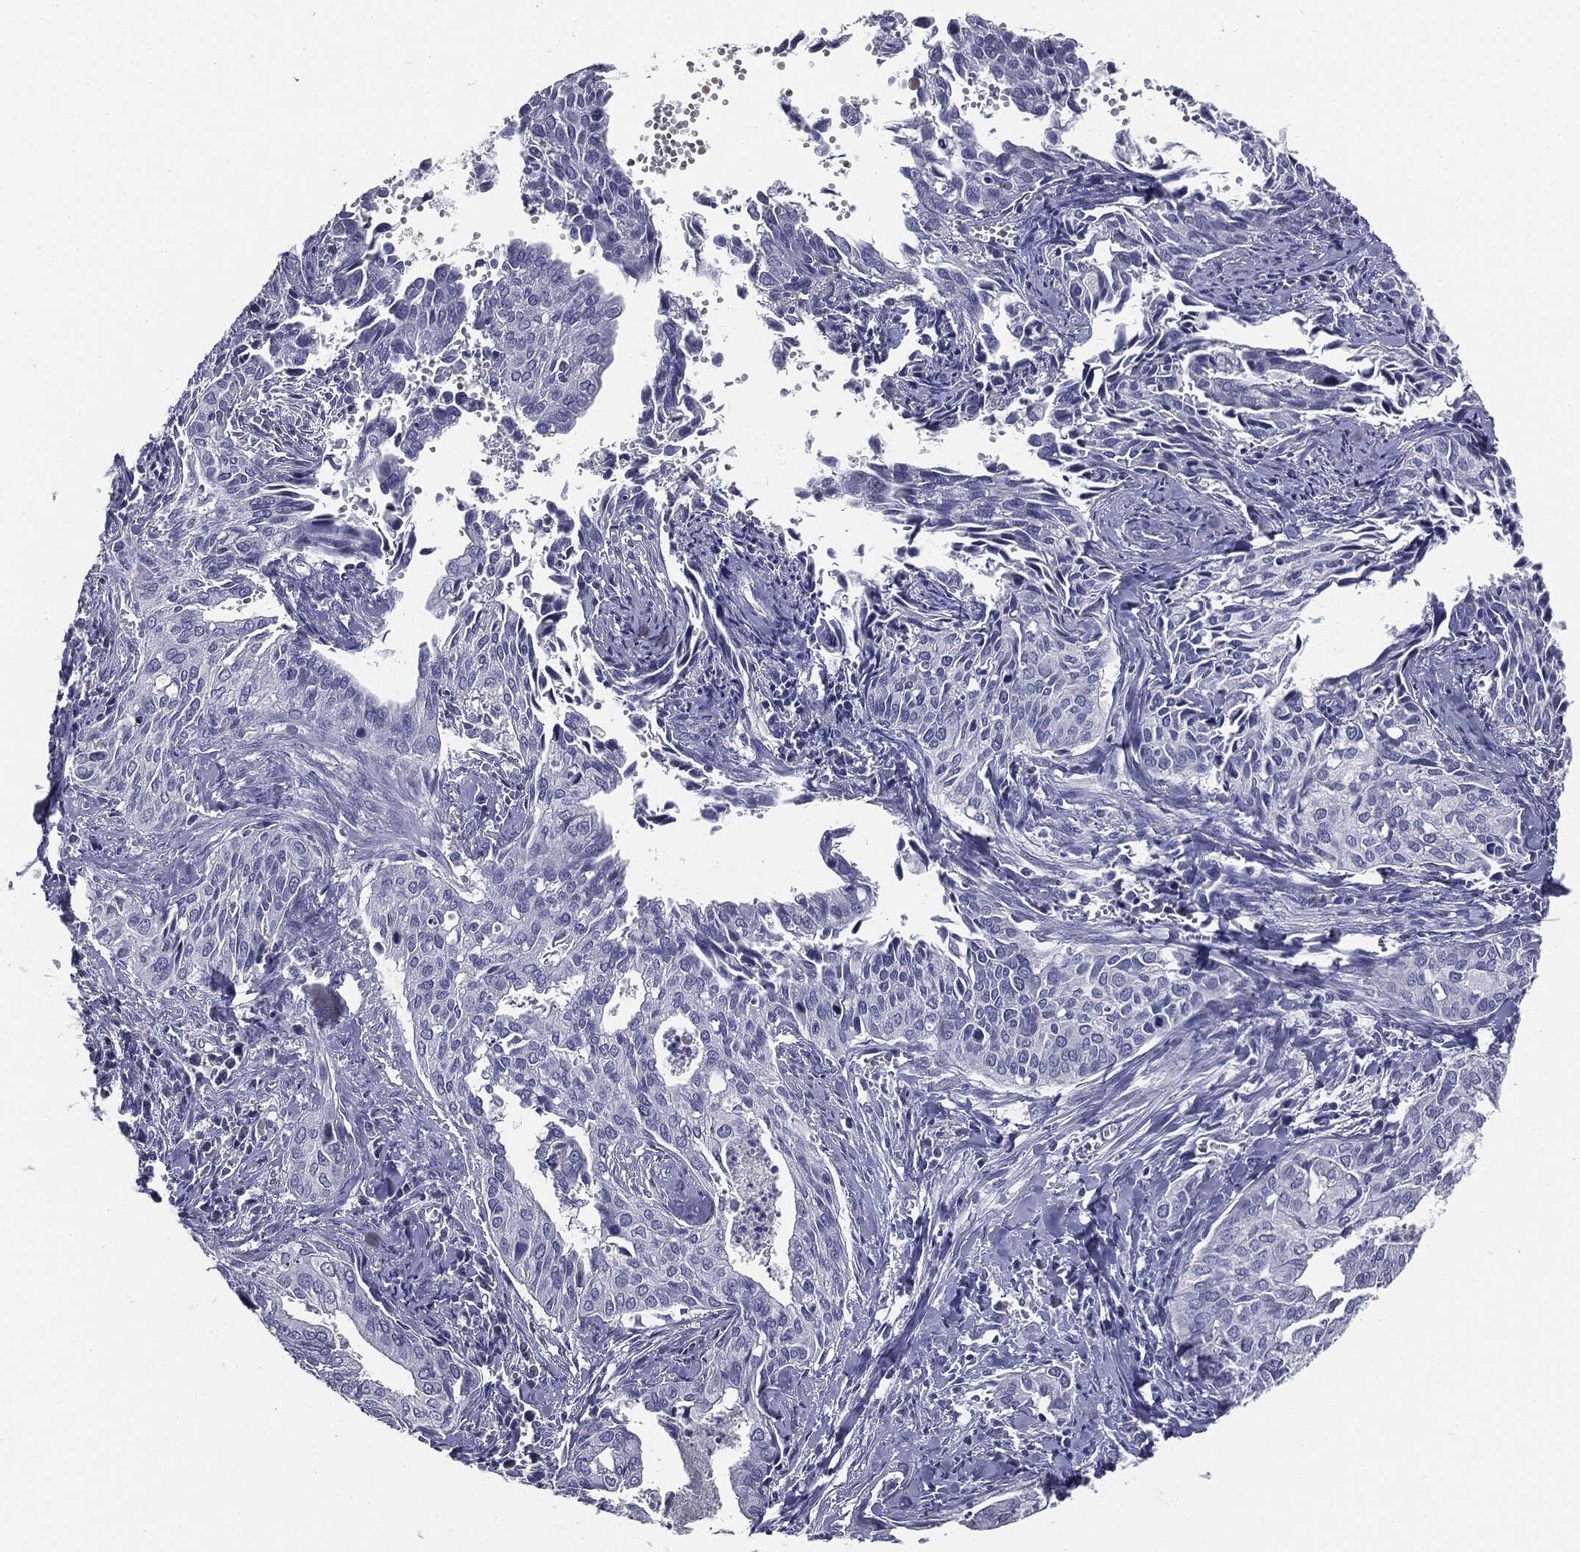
{"staining": {"intensity": "negative", "quantity": "none", "location": "none"}, "tissue": "cervical cancer", "cell_type": "Tumor cells", "image_type": "cancer", "snomed": [{"axis": "morphology", "description": "Squamous cell carcinoma, NOS"}, {"axis": "topography", "description": "Cervix"}], "caption": "Tumor cells are negative for brown protein staining in cervical squamous cell carcinoma. Nuclei are stained in blue.", "gene": "AFP", "patient": {"sex": "female", "age": 29}}